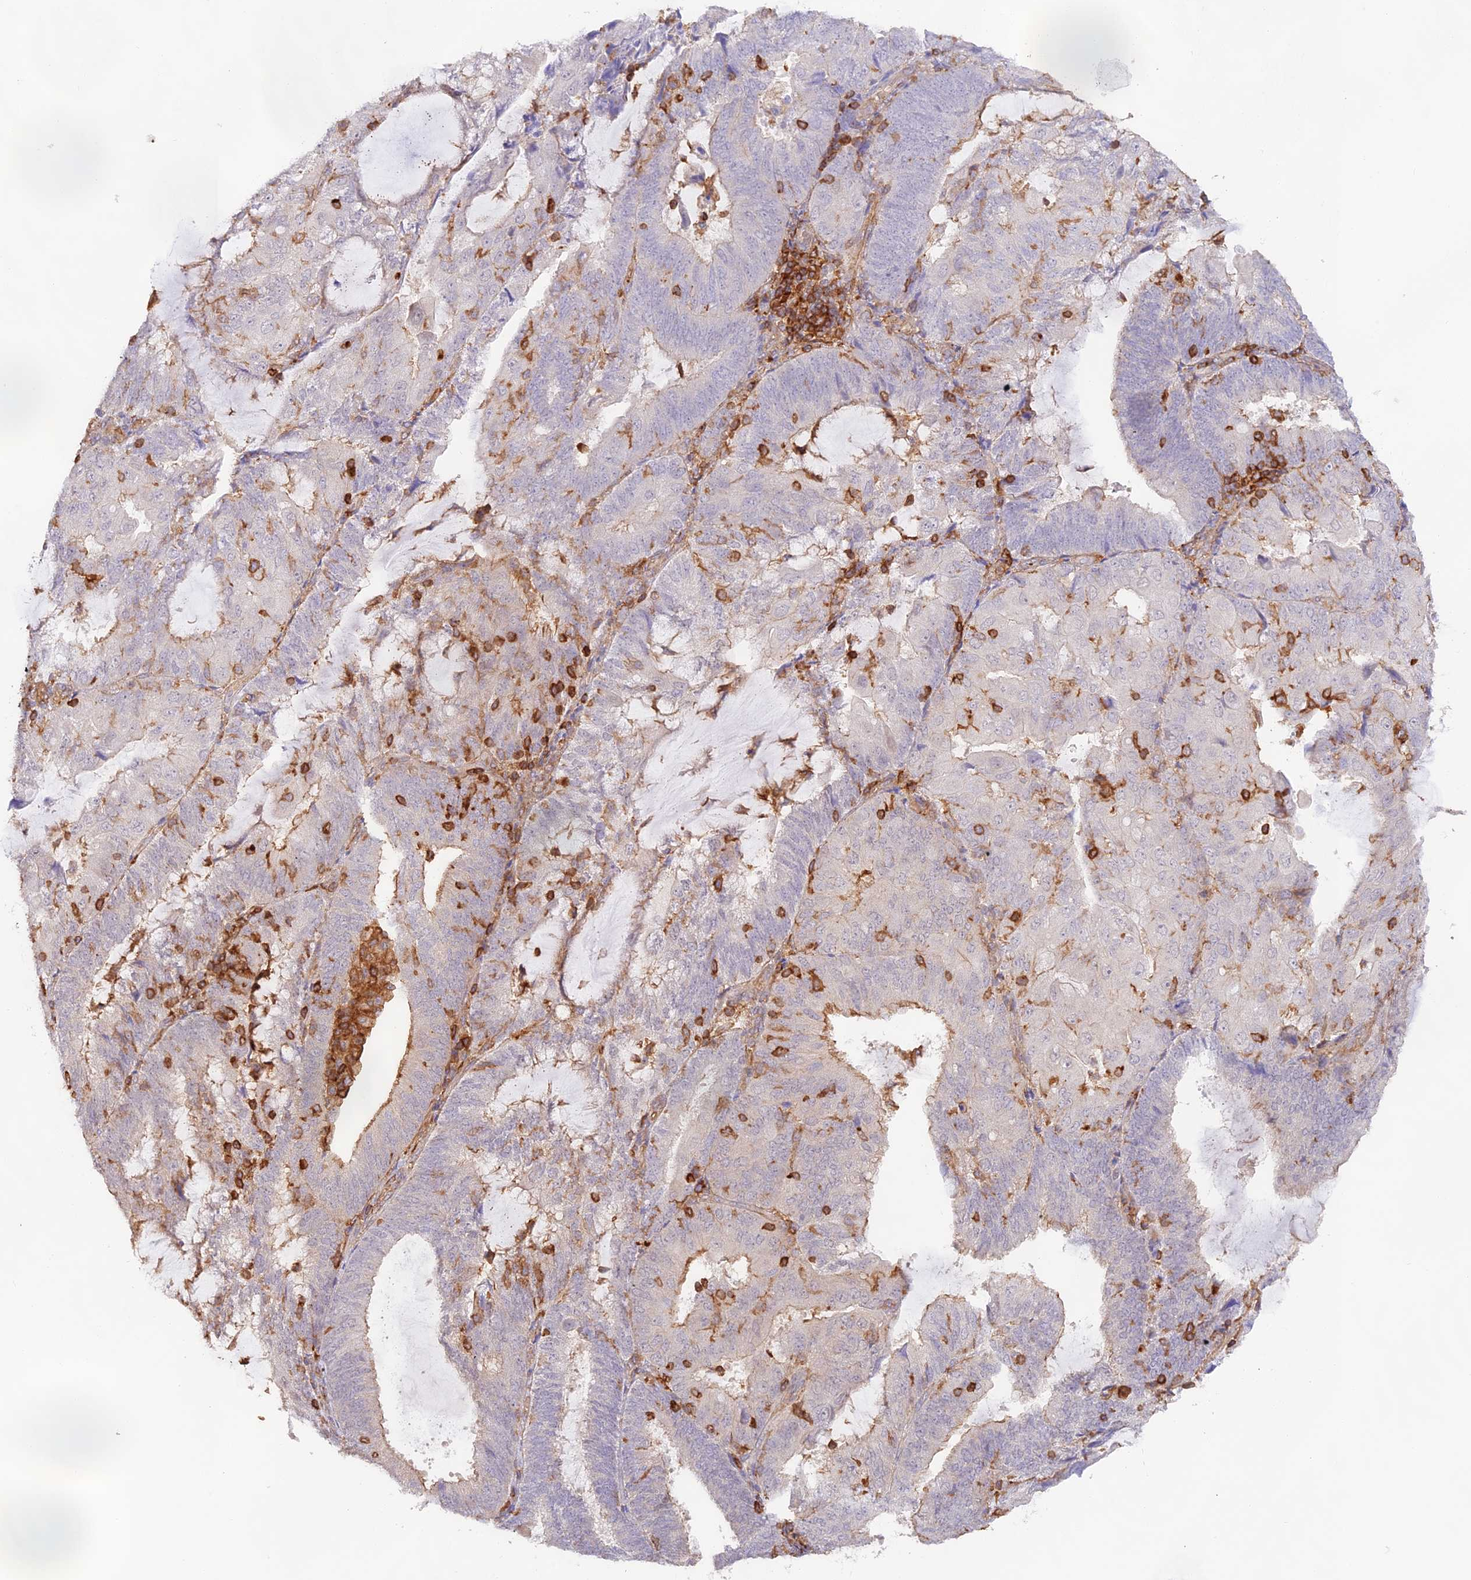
{"staining": {"intensity": "moderate", "quantity": "<25%", "location": "cytoplasmic/membranous"}, "tissue": "endometrial cancer", "cell_type": "Tumor cells", "image_type": "cancer", "snomed": [{"axis": "morphology", "description": "Adenocarcinoma, NOS"}, {"axis": "topography", "description": "Endometrium"}], "caption": "High-magnification brightfield microscopy of endometrial adenocarcinoma stained with DAB (brown) and counterstained with hematoxylin (blue). tumor cells exhibit moderate cytoplasmic/membranous positivity is identified in approximately<25% of cells. The staining is performed using DAB brown chromogen to label protein expression. The nuclei are counter-stained blue using hematoxylin.", "gene": "DENND1C", "patient": {"sex": "female", "age": 81}}